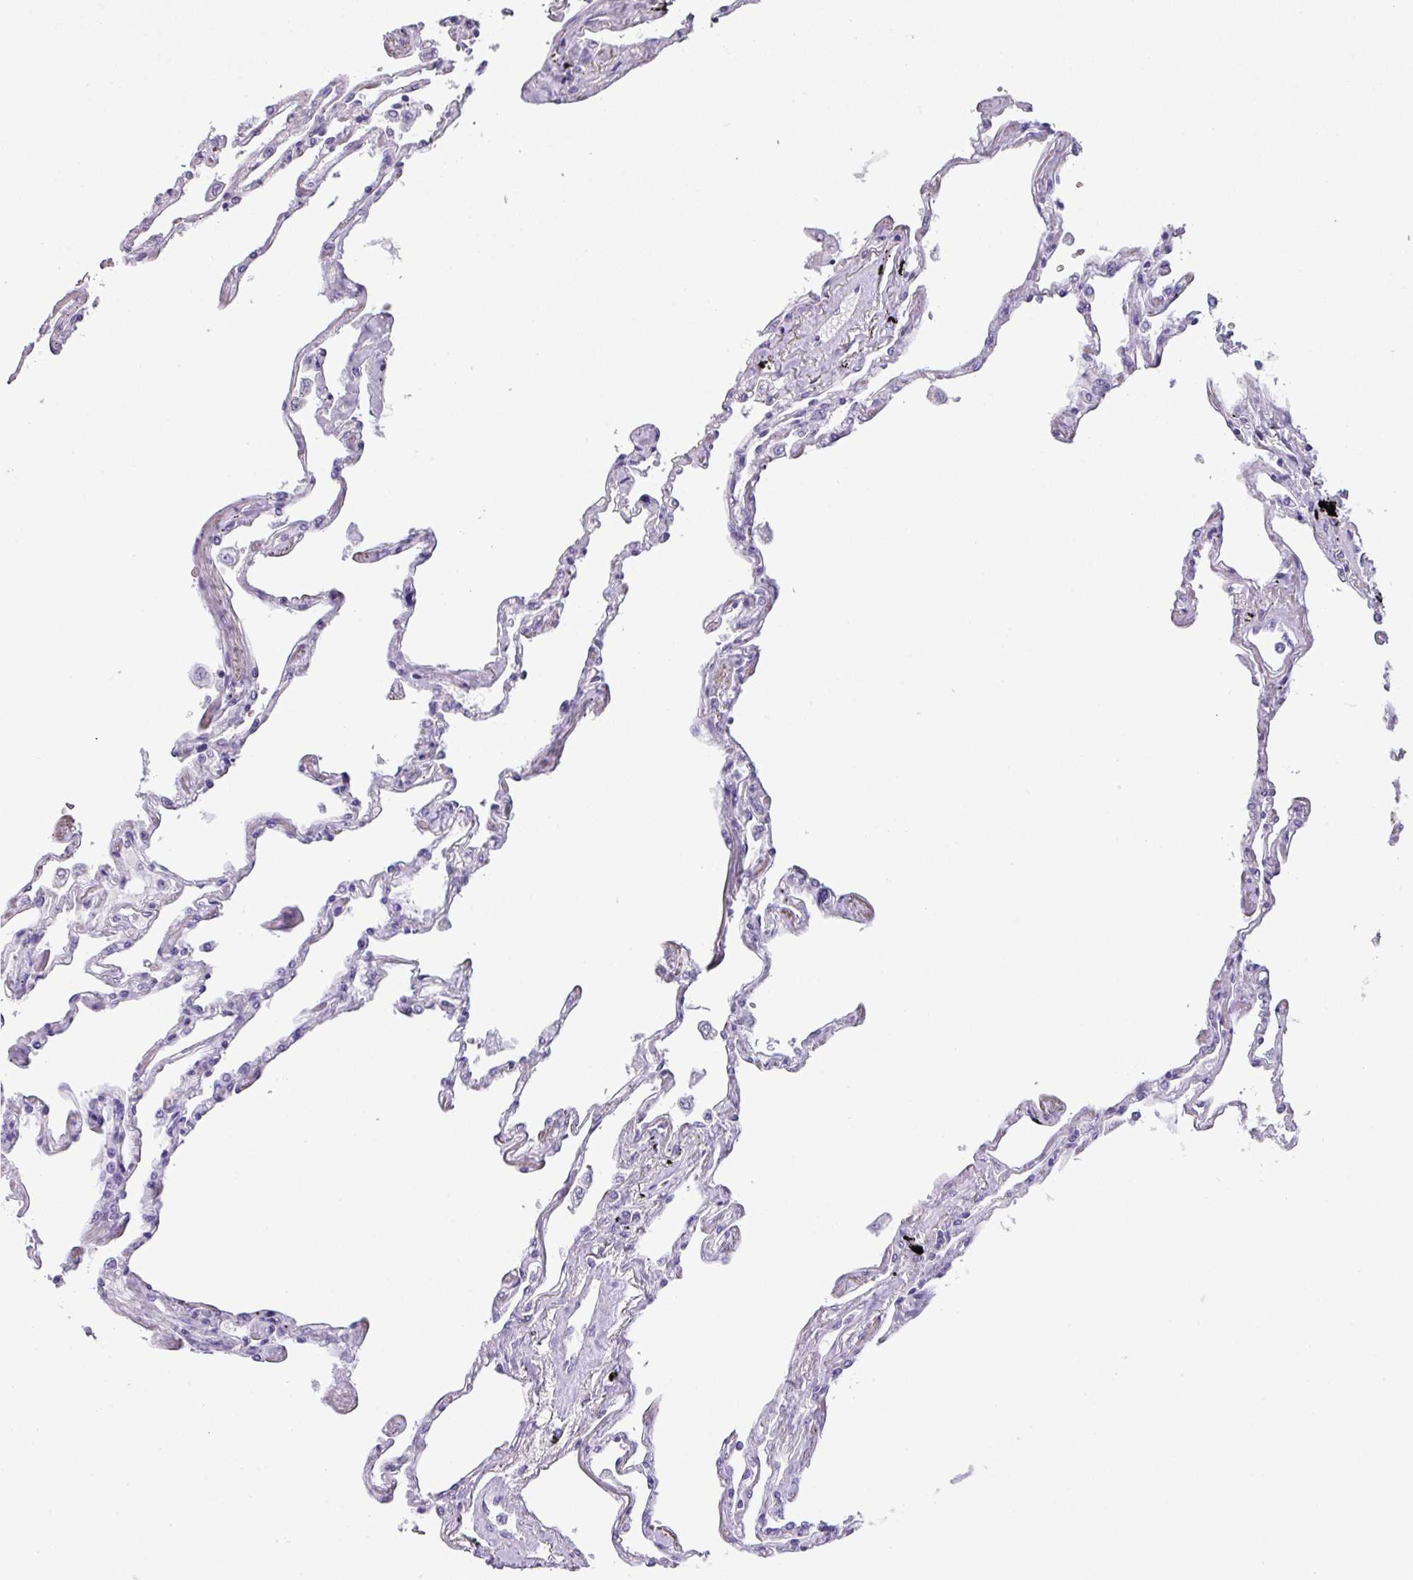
{"staining": {"intensity": "negative", "quantity": "none", "location": "none"}, "tissue": "lung", "cell_type": "Alveolar cells", "image_type": "normal", "snomed": [{"axis": "morphology", "description": "Normal tissue, NOS"}, {"axis": "topography", "description": "Lung"}], "caption": "High power microscopy image of an immunohistochemistry photomicrograph of benign lung, revealing no significant staining in alveolar cells.", "gene": "TNP1", "patient": {"sex": "female", "age": 67}}